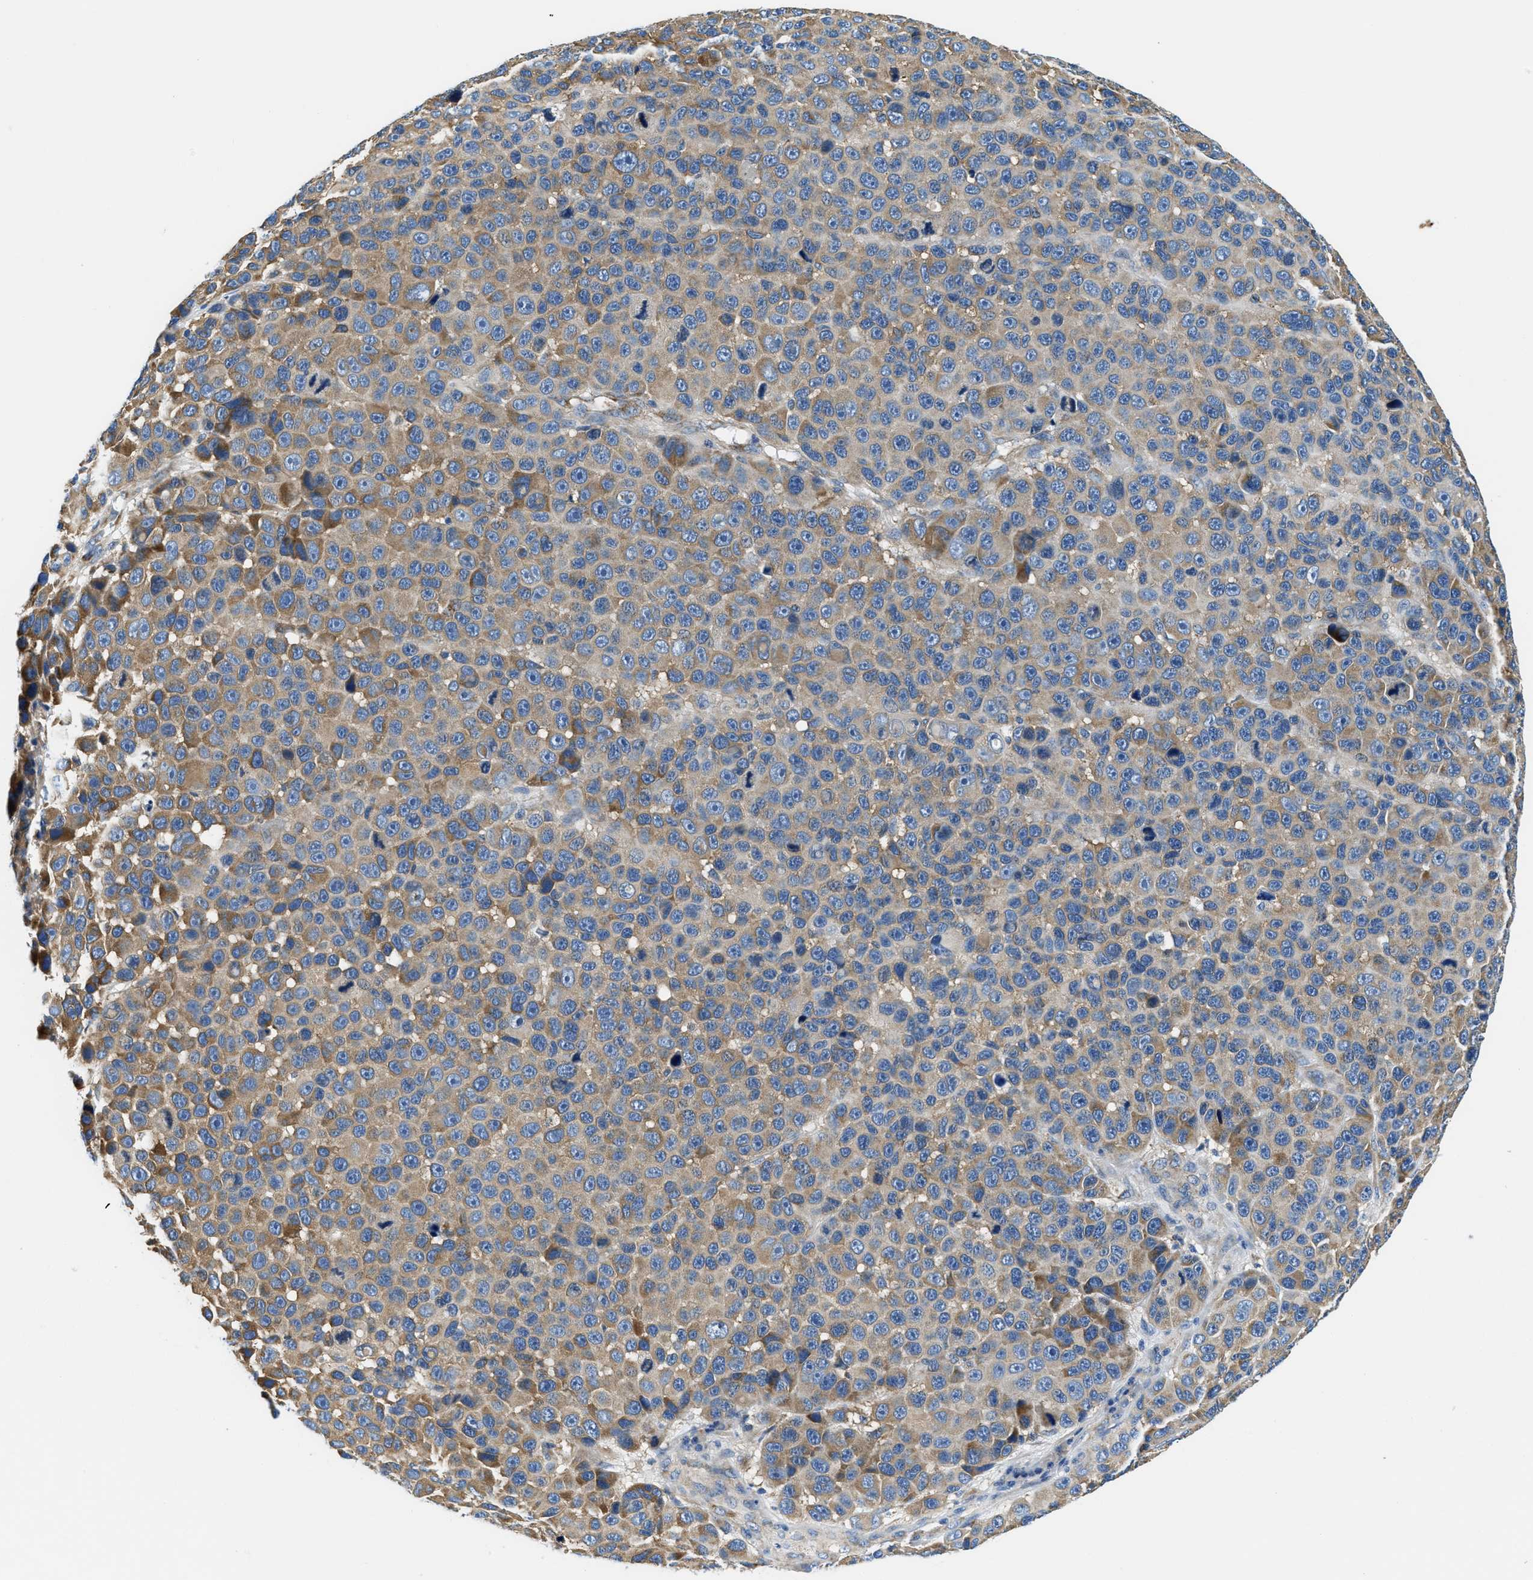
{"staining": {"intensity": "moderate", "quantity": "25%-75%", "location": "cytoplasmic/membranous"}, "tissue": "melanoma", "cell_type": "Tumor cells", "image_type": "cancer", "snomed": [{"axis": "morphology", "description": "Malignant melanoma, NOS"}, {"axis": "topography", "description": "Skin"}], "caption": "Protein expression analysis of melanoma shows moderate cytoplasmic/membranous expression in approximately 25%-75% of tumor cells. Nuclei are stained in blue.", "gene": "SAMD4B", "patient": {"sex": "male", "age": 53}}